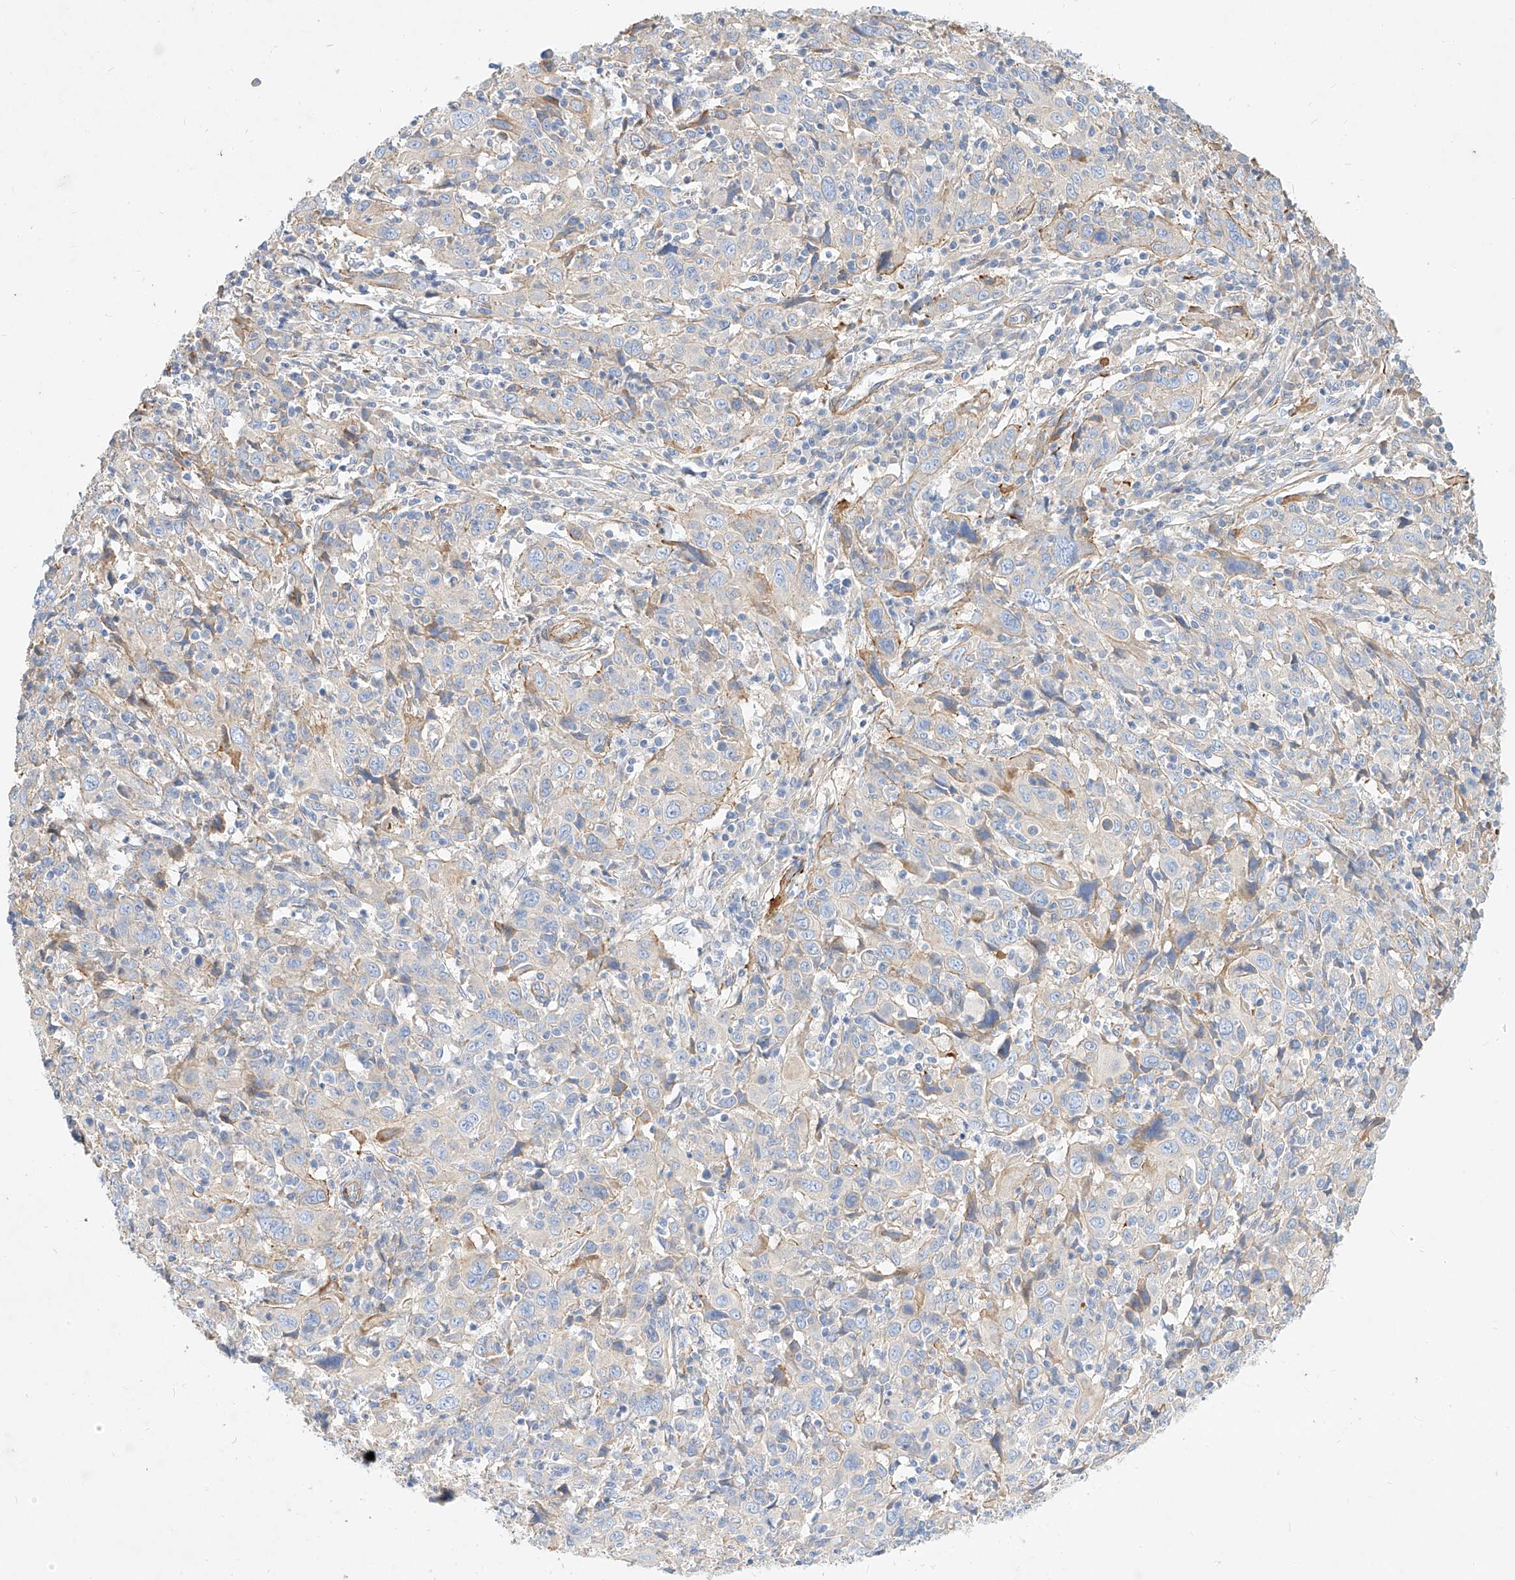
{"staining": {"intensity": "negative", "quantity": "none", "location": "none"}, "tissue": "cervical cancer", "cell_type": "Tumor cells", "image_type": "cancer", "snomed": [{"axis": "morphology", "description": "Squamous cell carcinoma, NOS"}, {"axis": "topography", "description": "Cervix"}], "caption": "A high-resolution image shows immunohistochemistry staining of cervical squamous cell carcinoma, which displays no significant positivity in tumor cells.", "gene": "KCNH5", "patient": {"sex": "female", "age": 46}}